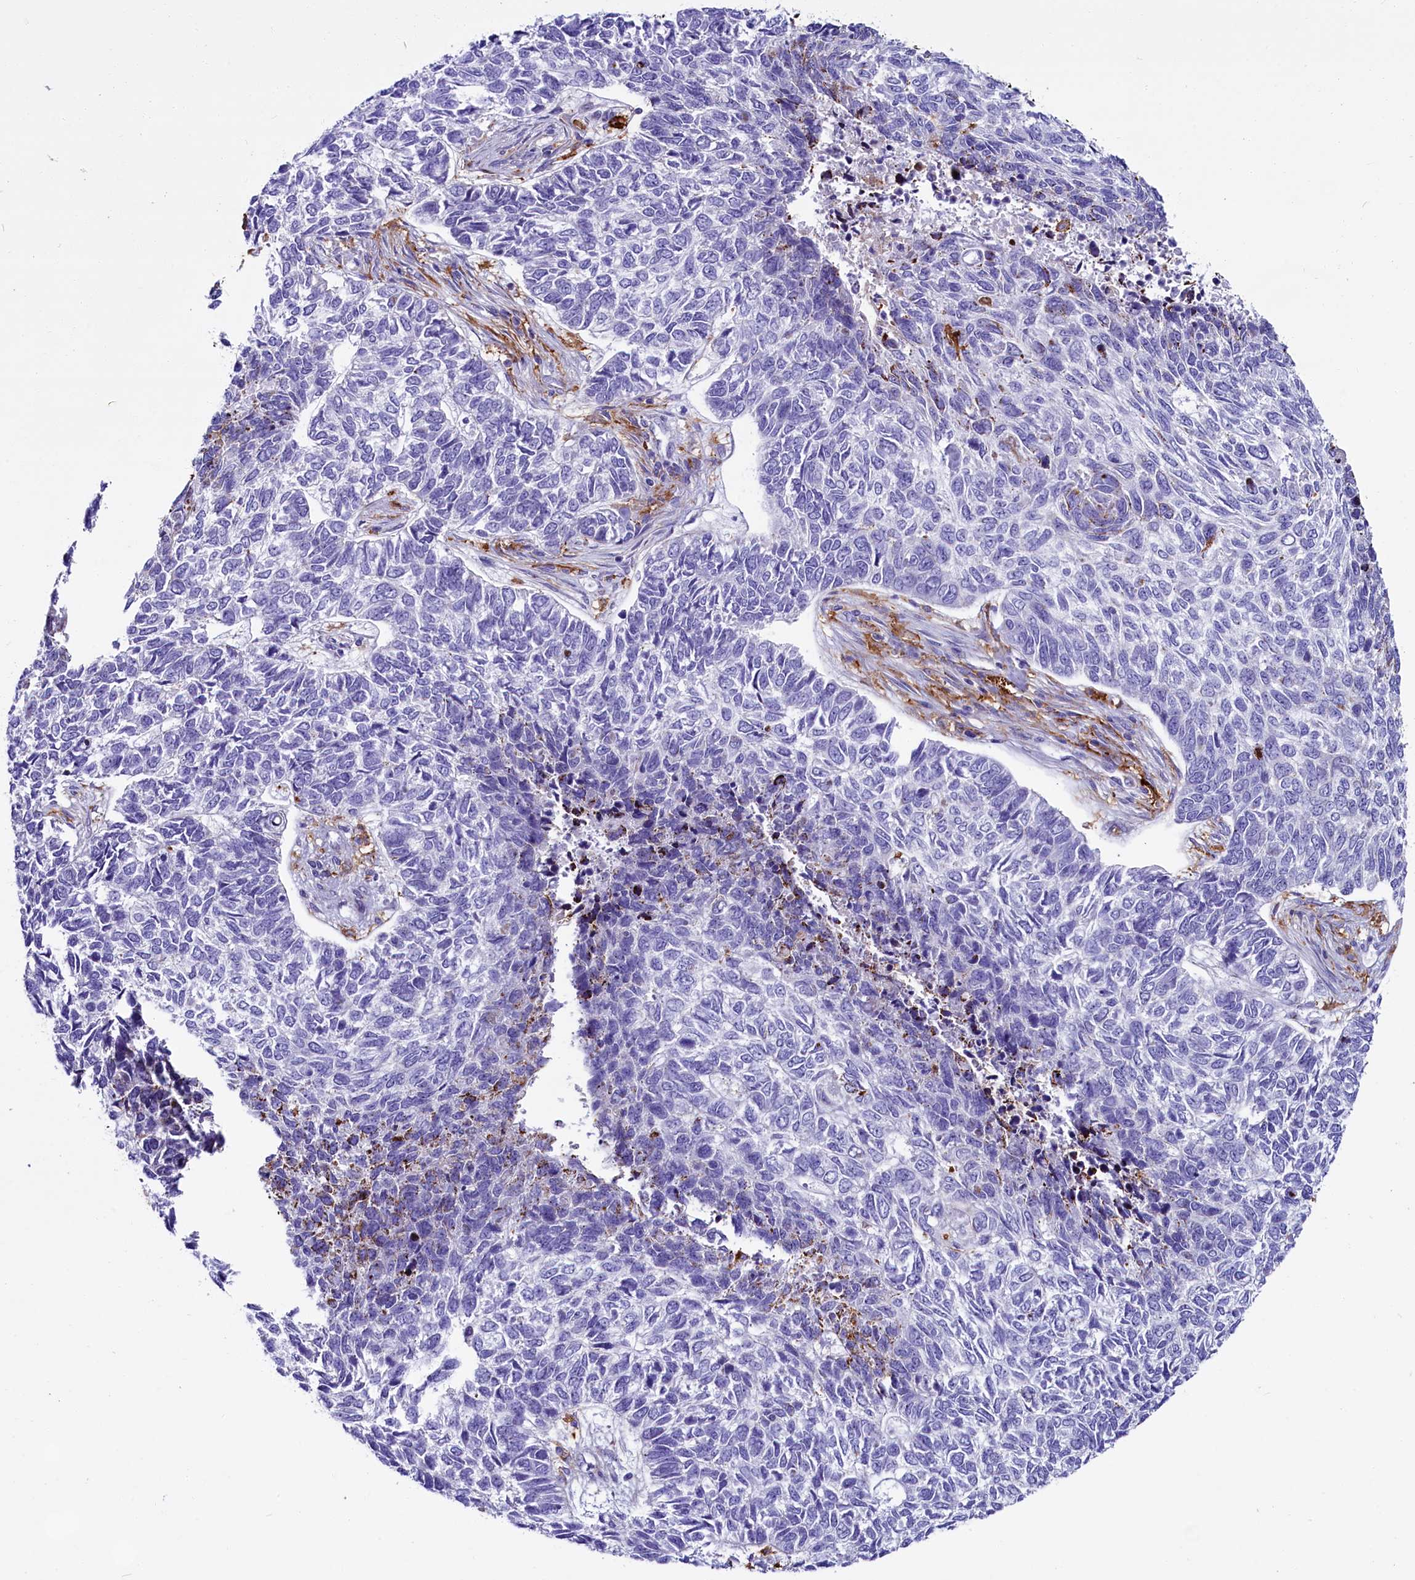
{"staining": {"intensity": "negative", "quantity": "none", "location": "none"}, "tissue": "skin cancer", "cell_type": "Tumor cells", "image_type": "cancer", "snomed": [{"axis": "morphology", "description": "Basal cell carcinoma"}, {"axis": "topography", "description": "Skin"}], "caption": "There is no significant staining in tumor cells of basal cell carcinoma (skin).", "gene": "IL20RA", "patient": {"sex": "female", "age": 65}}